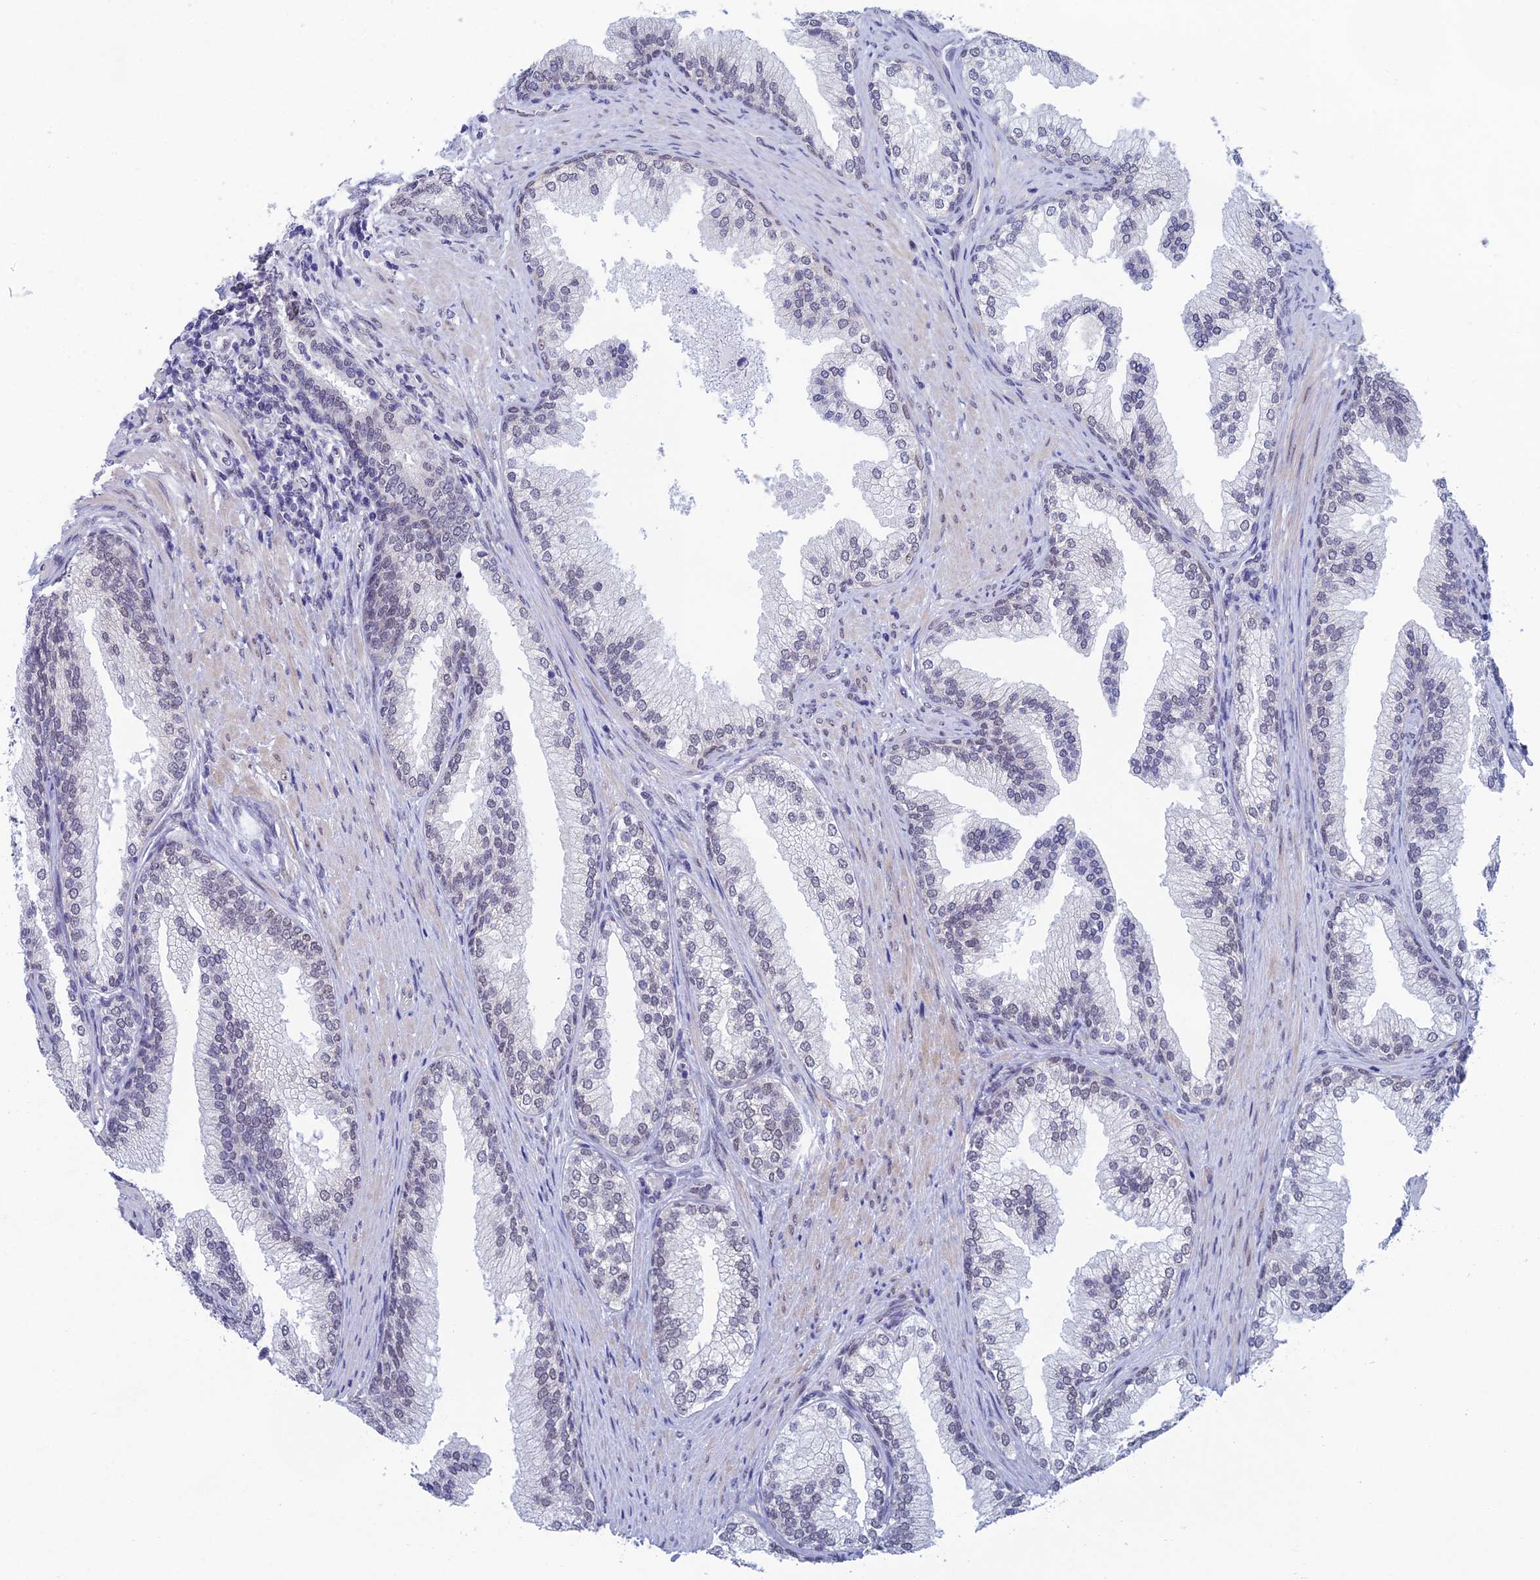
{"staining": {"intensity": "weak", "quantity": "25%-75%", "location": "nuclear"}, "tissue": "prostate", "cell_type": "Glandular cells", "image_type": "normal", "snomed": [{"axis": "morphology", "description": "Normal tissue, NOS"}, {"axis": "topography", "description": "Prostate"}], "caption": "Immunohistochemistry micrograph of normal prostate: human prostate stained using immunohistochemistry (IHC) demonstrates low levels of weak protein expression localized specifically in the nuclear of glandular cells, appearing as a nuclear brown color.", "gene": "NABP2", "patient": {"sex": "male", "age": 76}}